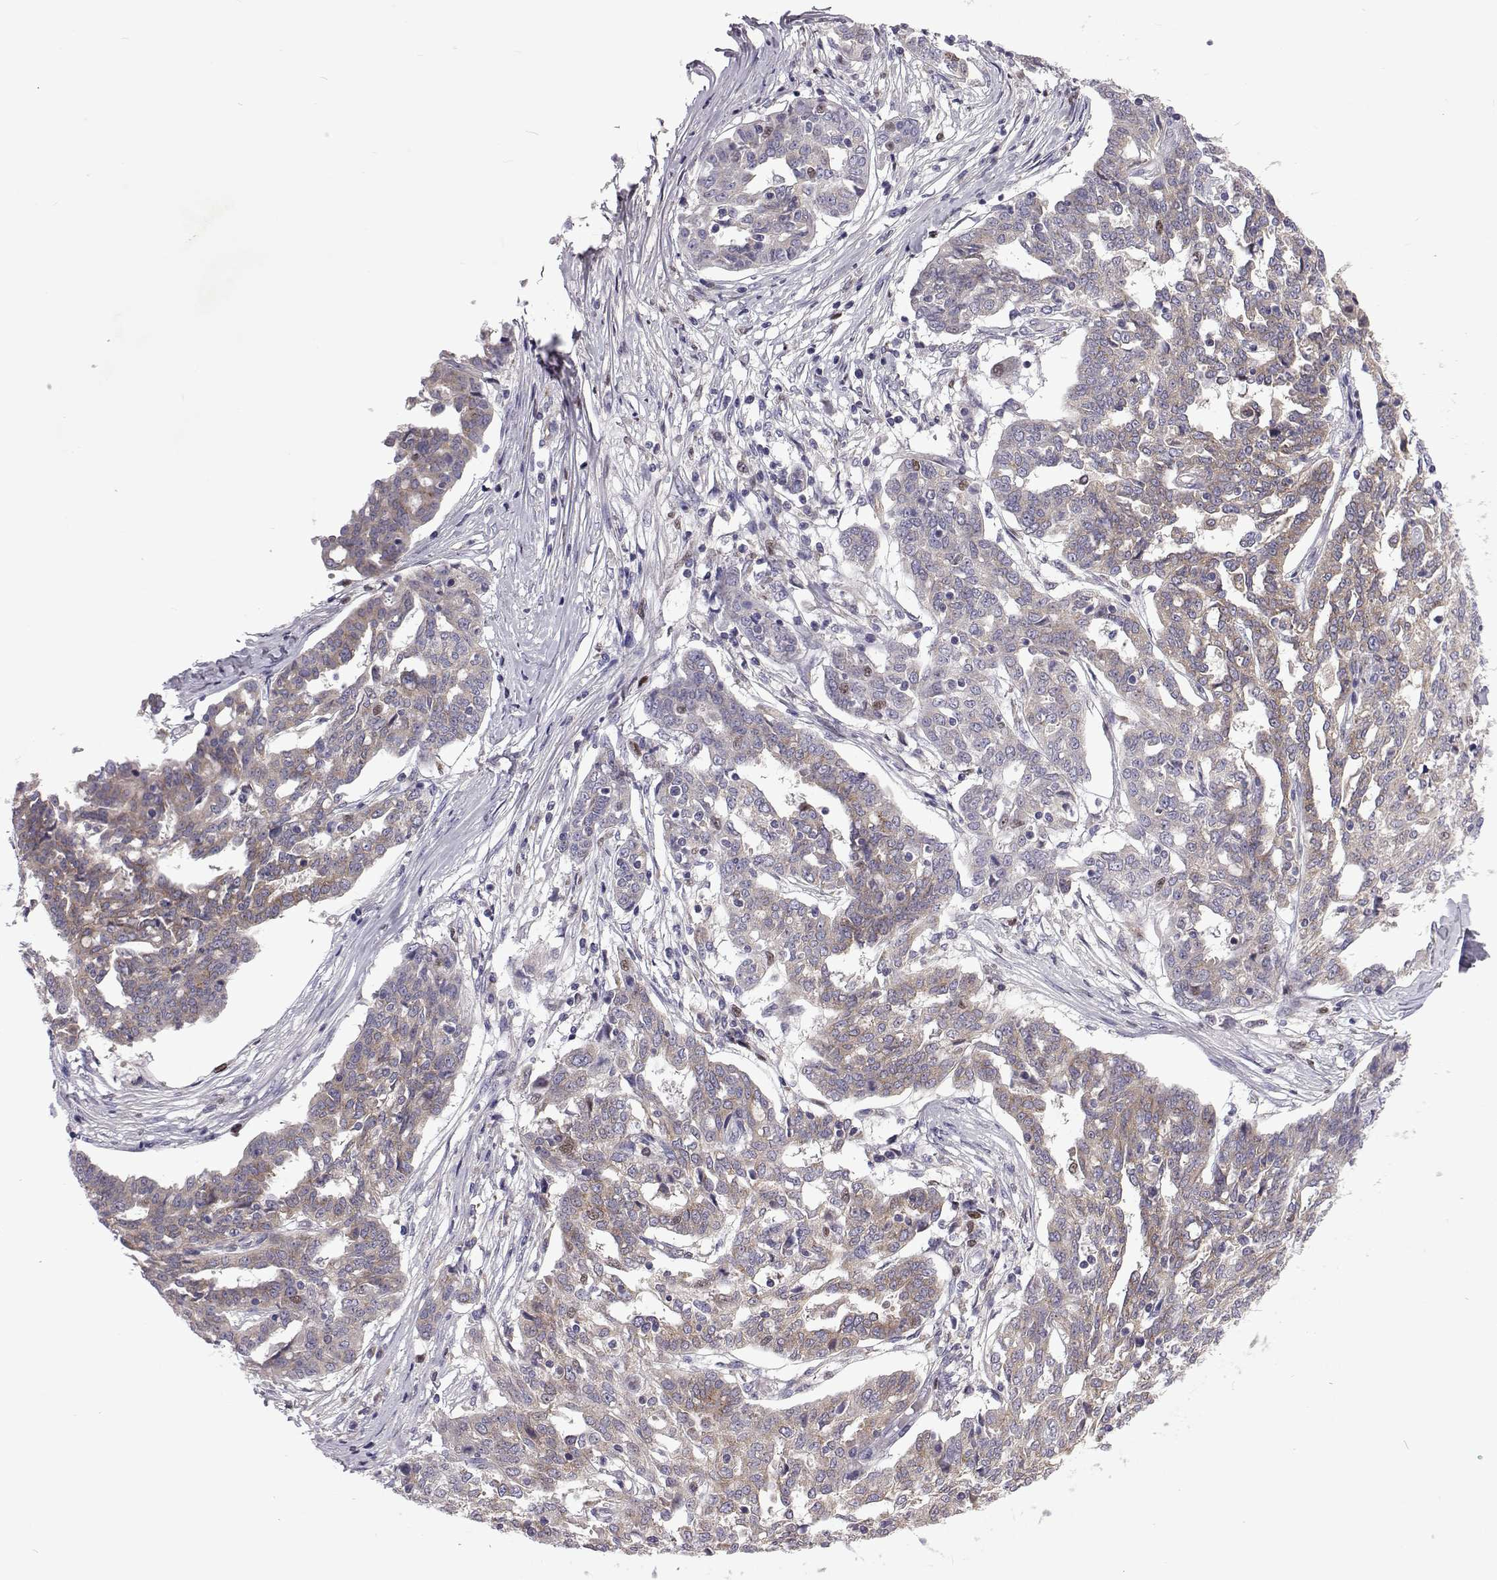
{"staining": {"intensity": "weak", "quantity": "<25%", "location": "cytoplasmic/membranous"}, "tissue": "ovarian cancer", "cell_type": "Tumor cells", "image_type": "cancer", "snomed": [{"axis": "morphology", "description": "Cystadenocarcinoma, serous, NOS"}, {"axis": "topography", "description": "Ovary"}], "caption": "The image shows no significant positivity in tumor cells of ovarian serous cystadenocarcinoma.", "gene": "TCF15", "patient": {"sex": "female", "age": 67}}